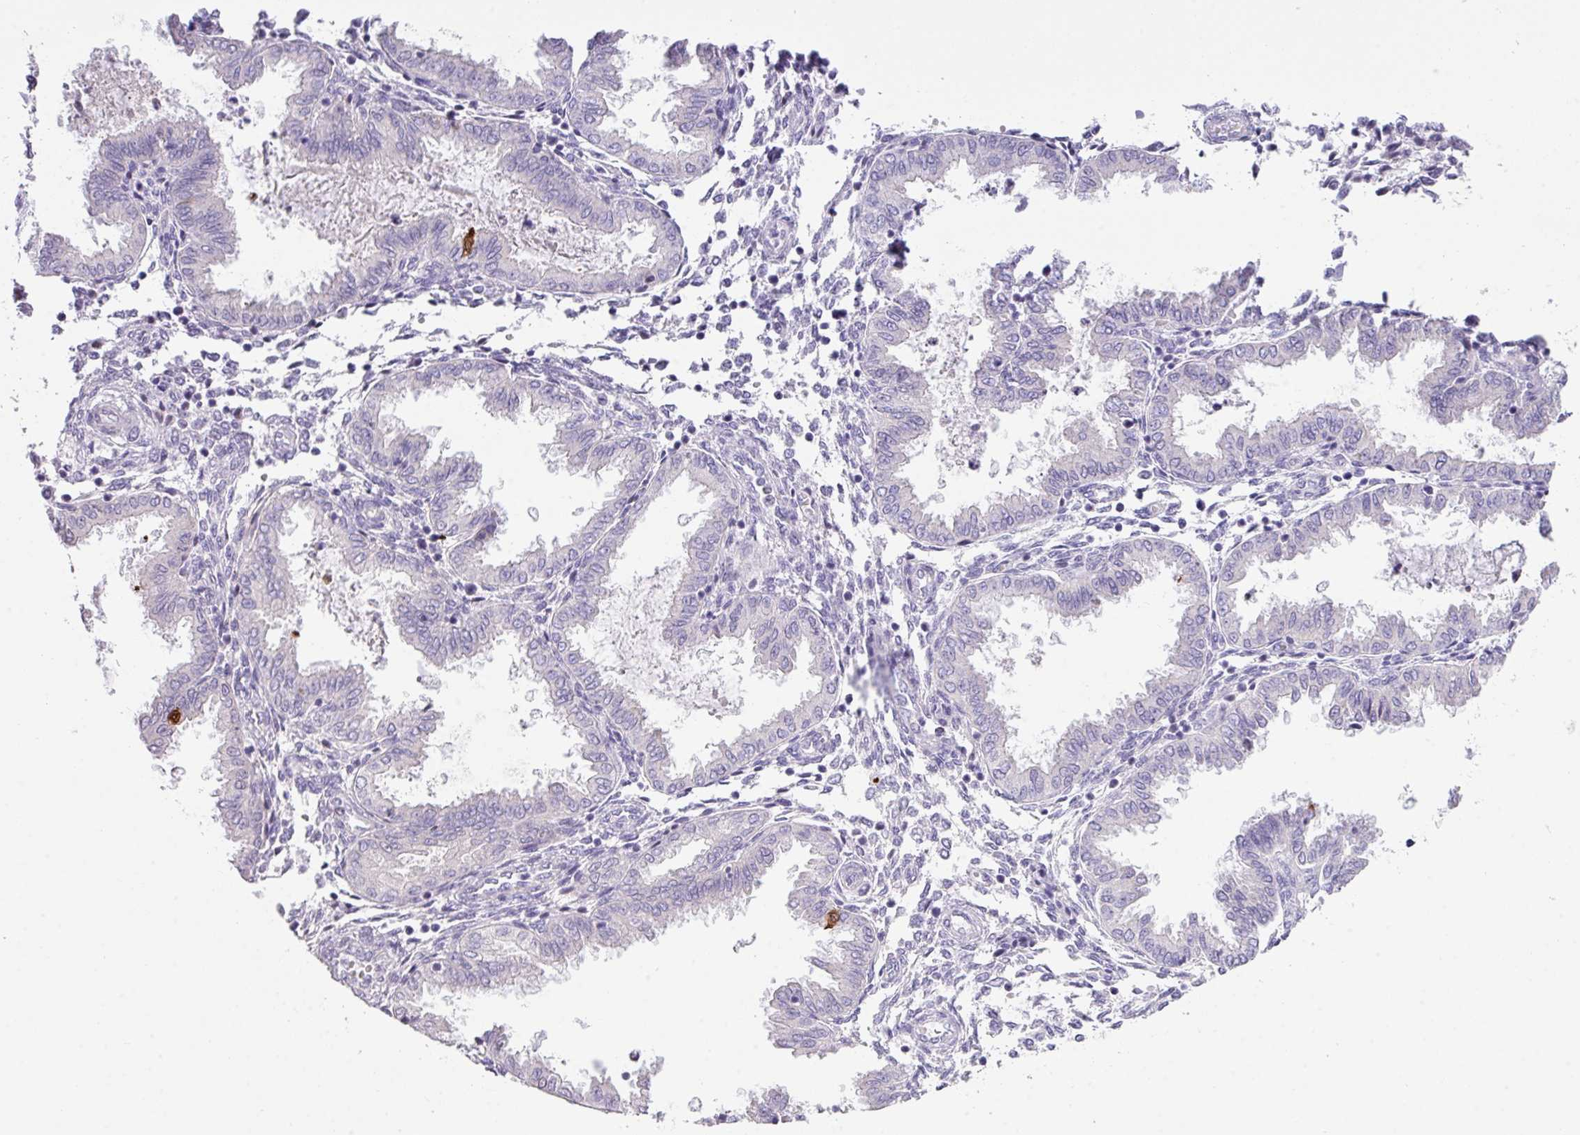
{"staining": {"intensity": "negative", "quantity": "none", "location": "none"}, "tissue": "endometrium", "cell_type": "Cells in endometrial stroma", "image_type": "normal", "snomed": [{"axis": "morphology", "description": "Normal tissue, NOS"}, {"axis": "topography", "description": "Endometrium"}], "caption": "Image shows no significant protein staining in cells in endometrial stroma of unremarkable endometrium. (DAB (3,3'-diaminobenzidine) IHC visualized using brightfield microscopy, high magnification).", "gene": "ANKRD13B", "patient": {"sex": "female", "age": 33}}